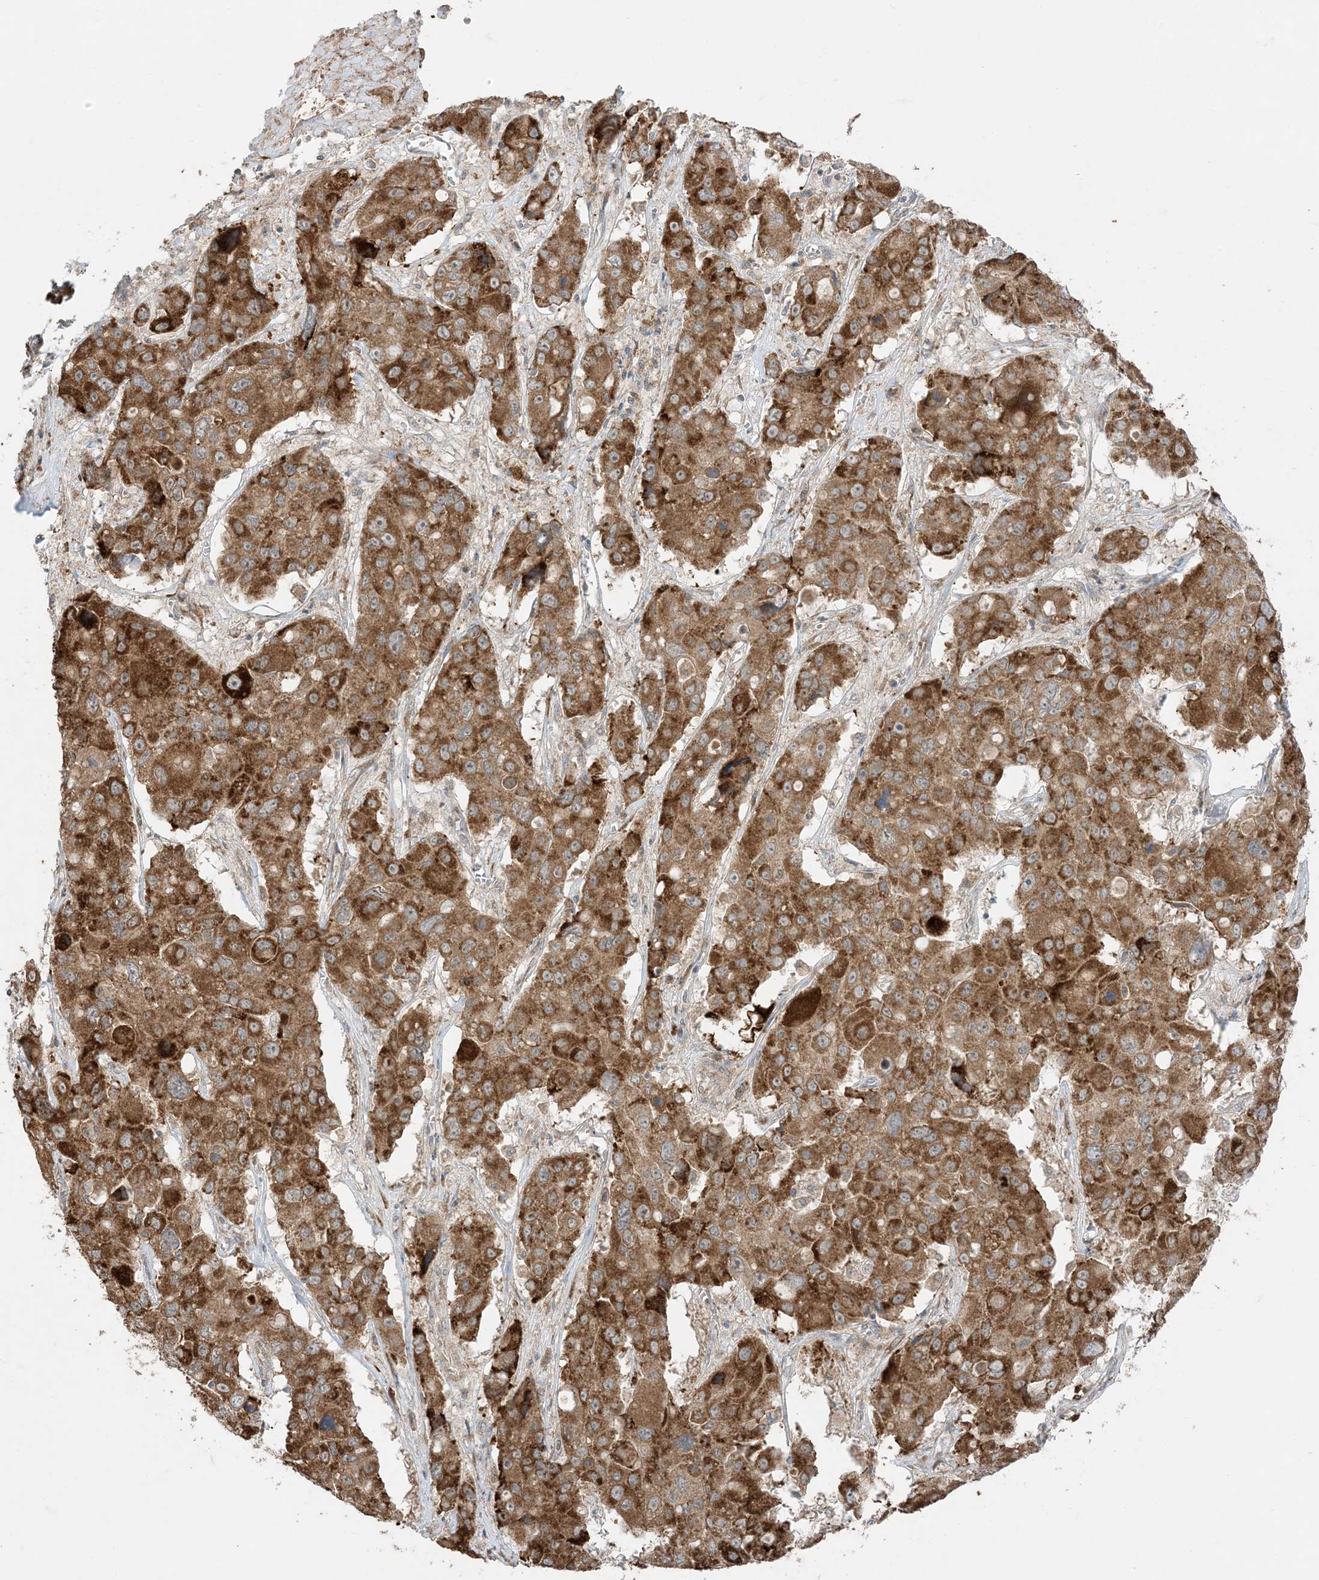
{"staining": {"intensity": "strong", "quantity": ">75%", "location": "cytoplasmic/membranous"}, "tissue": "liver cancer", "cell_type": "Tumor cells", "image_type": "cancer", "snomed": [{"axis": "morphology", "description": "Cholangiocarcinoma"}, {"axis": "topography", "description": "Liver"}], "caption": "A brown stain labels strong cytoplasmic/membranous expression of a protein in liver cancer tumor cells. Using DAB (3,3'-diaminobenzidine) (brown) and hematoxylin (blue) stains, captured at high magnification using brightfield microscopy.", "gene": "ODC1", "patient": {"sex": "male", "age": 67}}